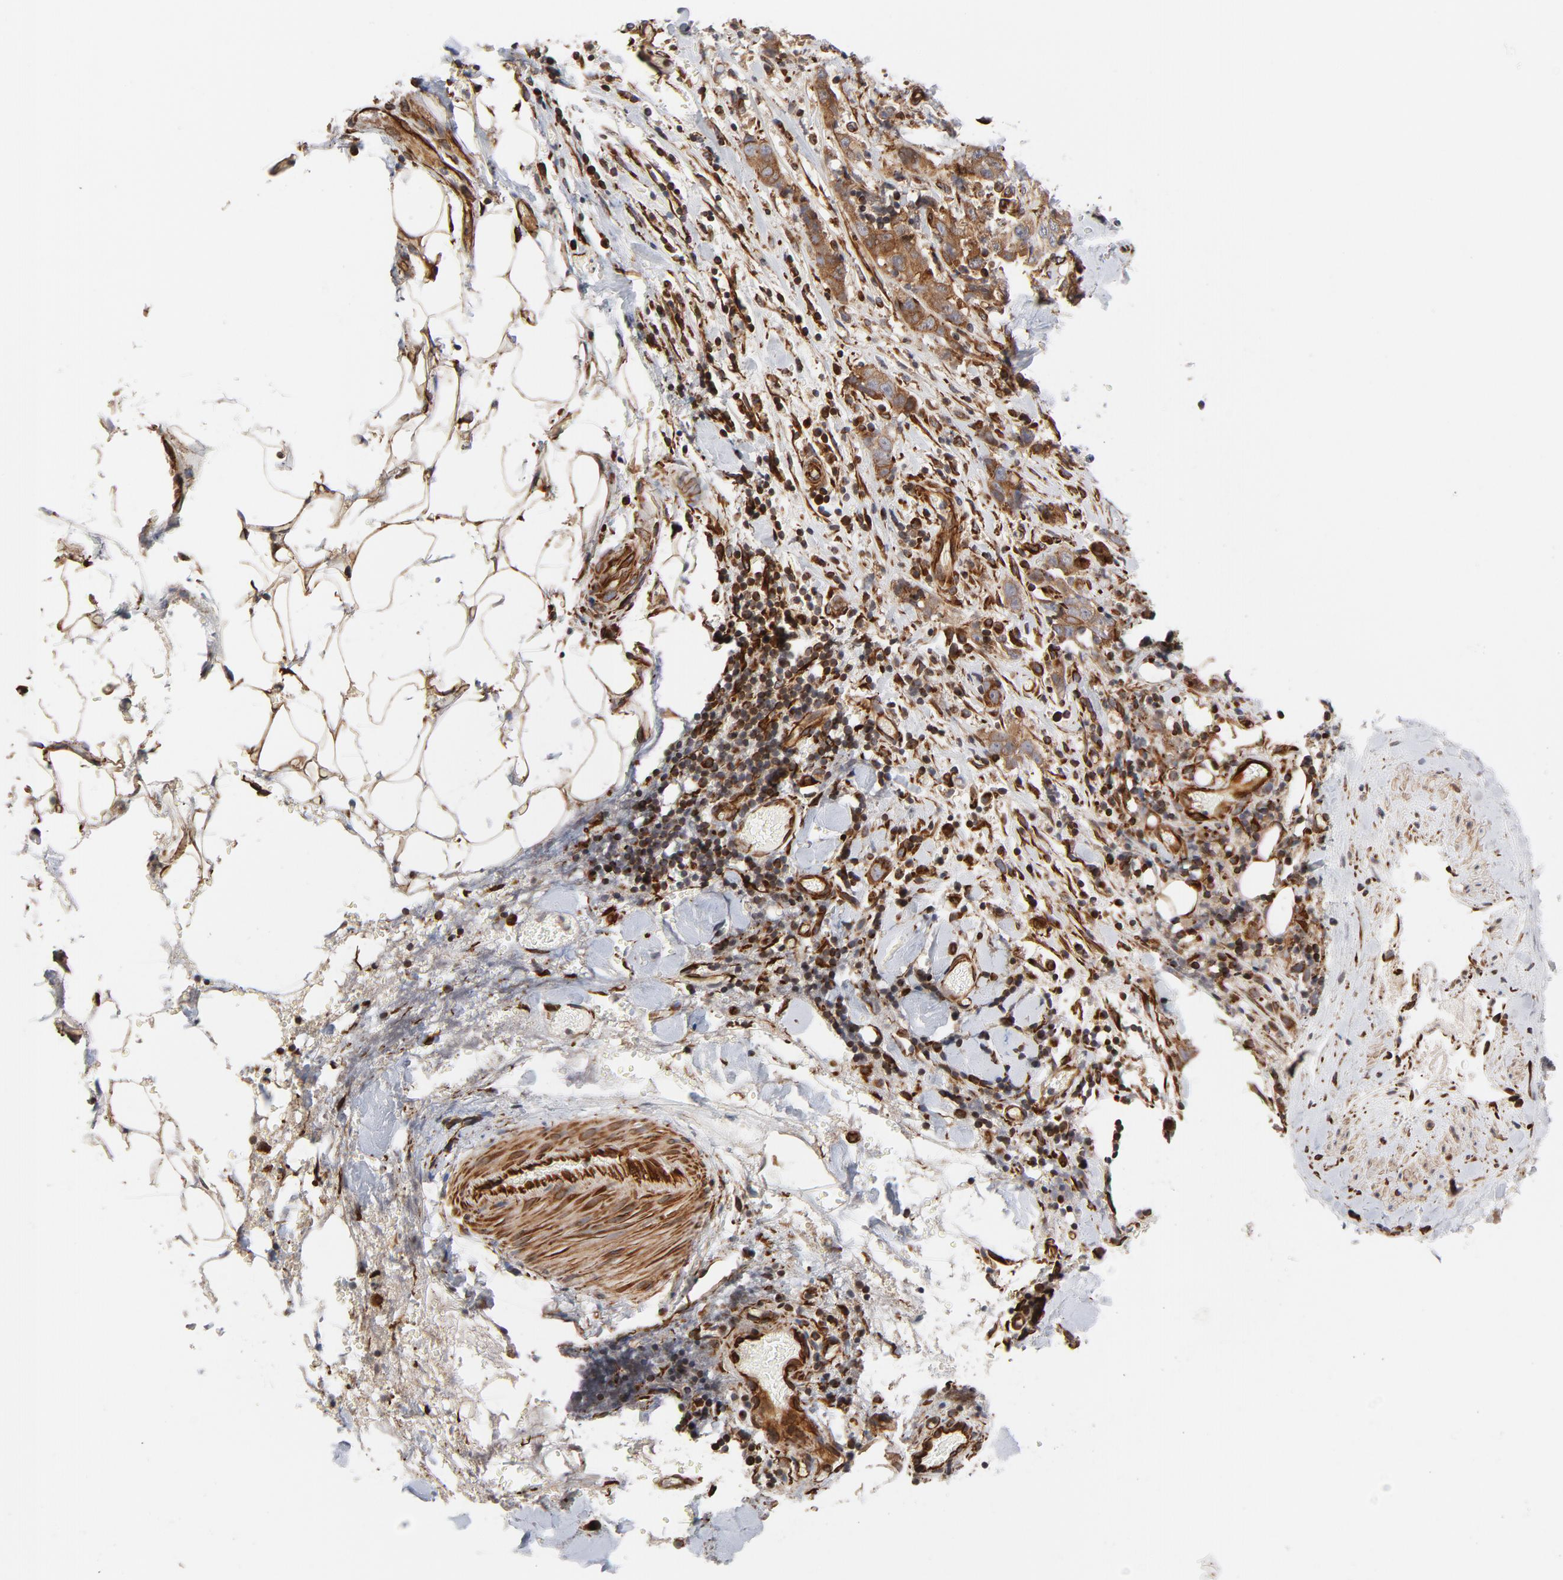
{"staining": {"intensity": "moderate", "quantity": ">75%", "location": "cytoplasmic/membranous"}, "tissue": "stomach cancer", "cell_type": "Tumor cells", "image_type": "cancer", "snomed": [{"axis": "morphology", "description": "Adenocarcinoma, NOS"}, {"axis": "topography", "description": "Stomach"}], "caption": "This is an image of immunohistochemistry (IHC) staining of stomach adenocarcinoma, which shows moderate expression in the cytoplasmic/membranous of tumor cells.", "gene": "DNAAF2", "patient": {"sex": "male", "age": 48}}